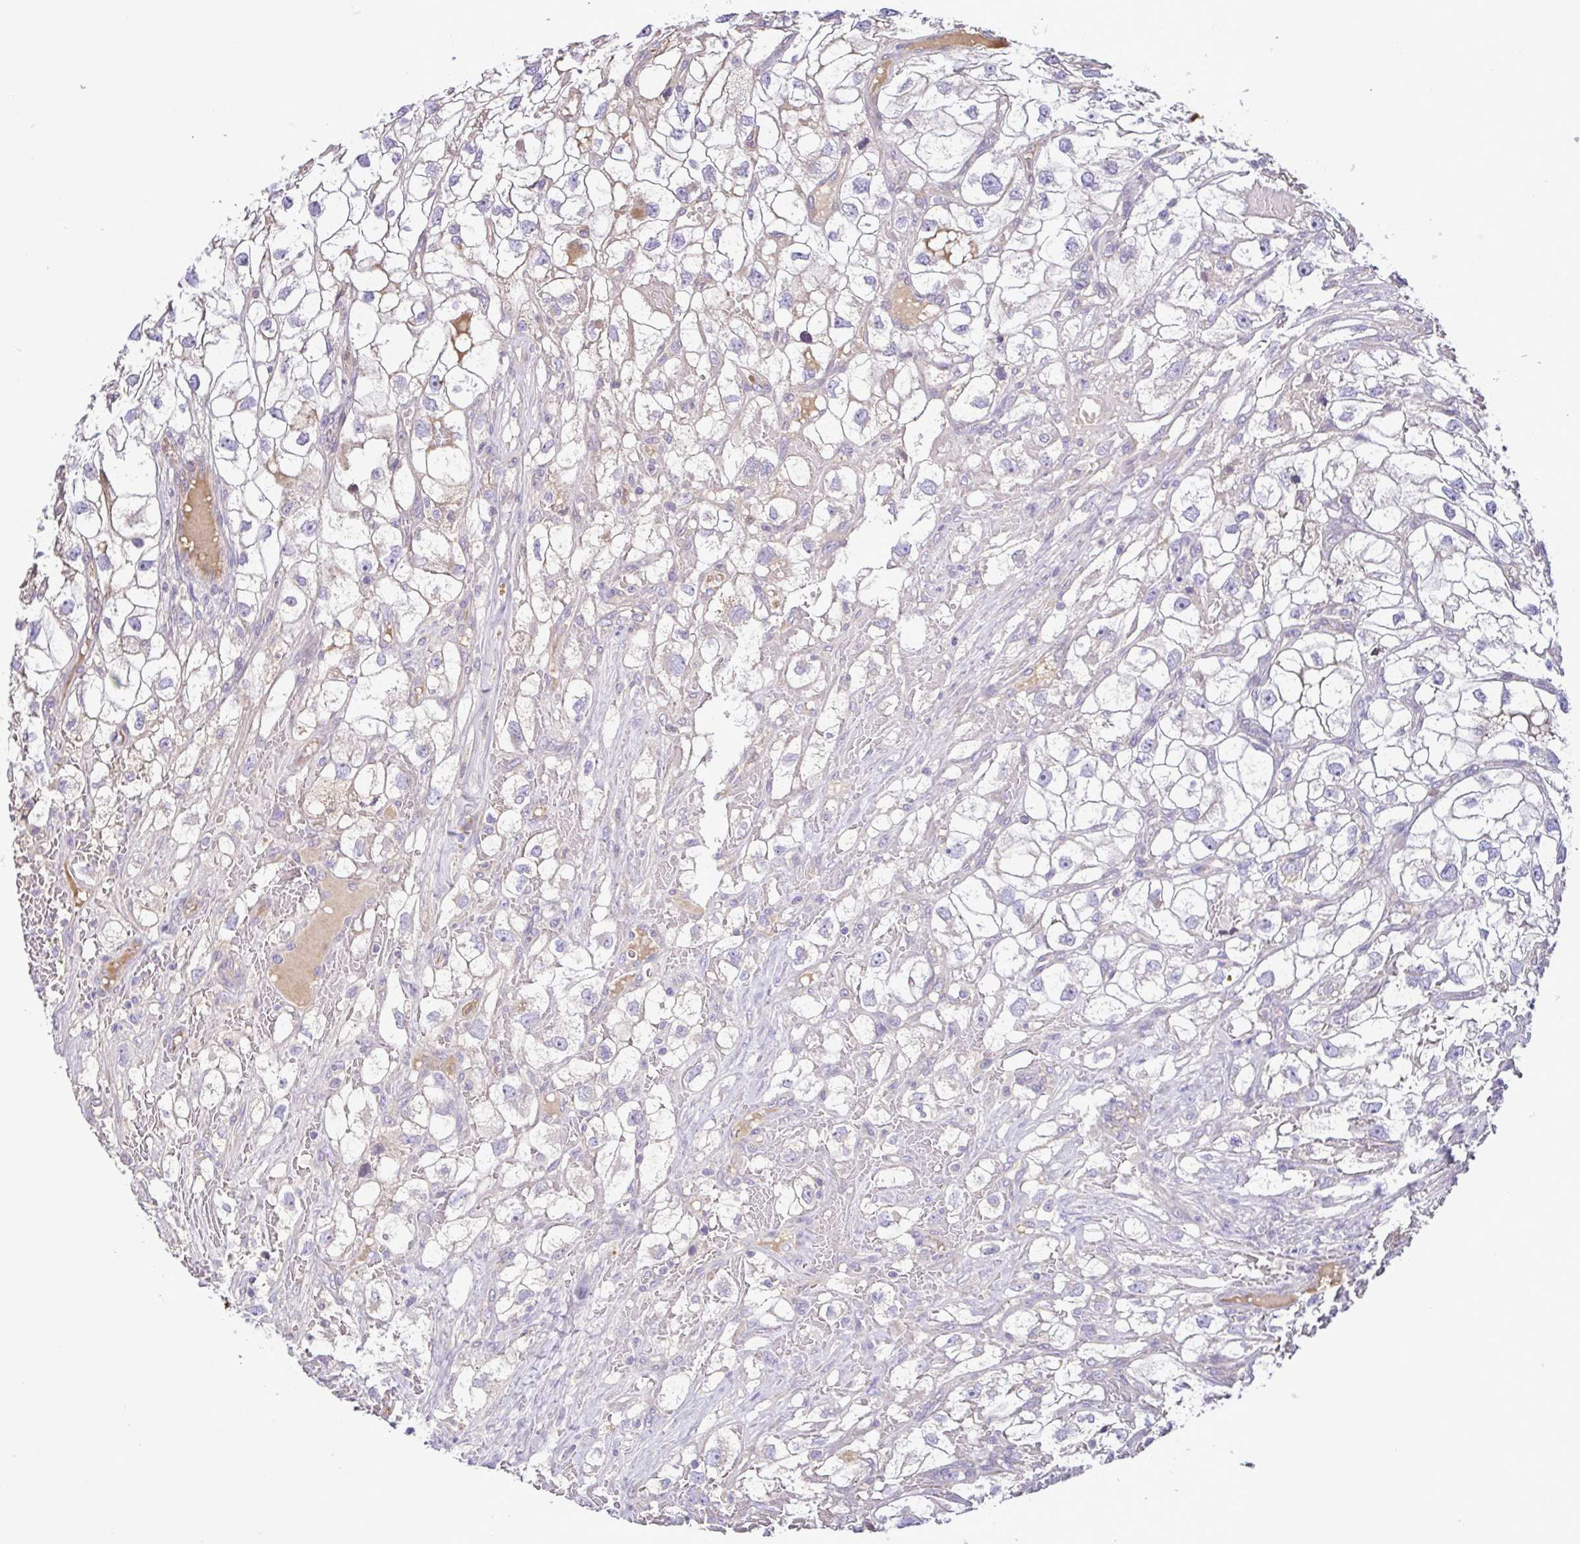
{"staining": {"intensity": "negative", "quantity": "none", "location": "none"}, "tissue": "renal cancer", "cell_type": "Tumor cells", "image_type": "cancer", "snomed": [{"axis": "morphology", "description": "Adenocarcinoma, NOS"}, {"axis": "topography", "description": "Kidney"}], "caption": "High power microscopy histopathology image of an immunohistochemistry (IHC) photomicrograph of renal cancer (adenocarcinoma), revealing no significant staining in tumor cells.", "gene": "MYL10", "patient": {"sex": "male", "age": 59}}